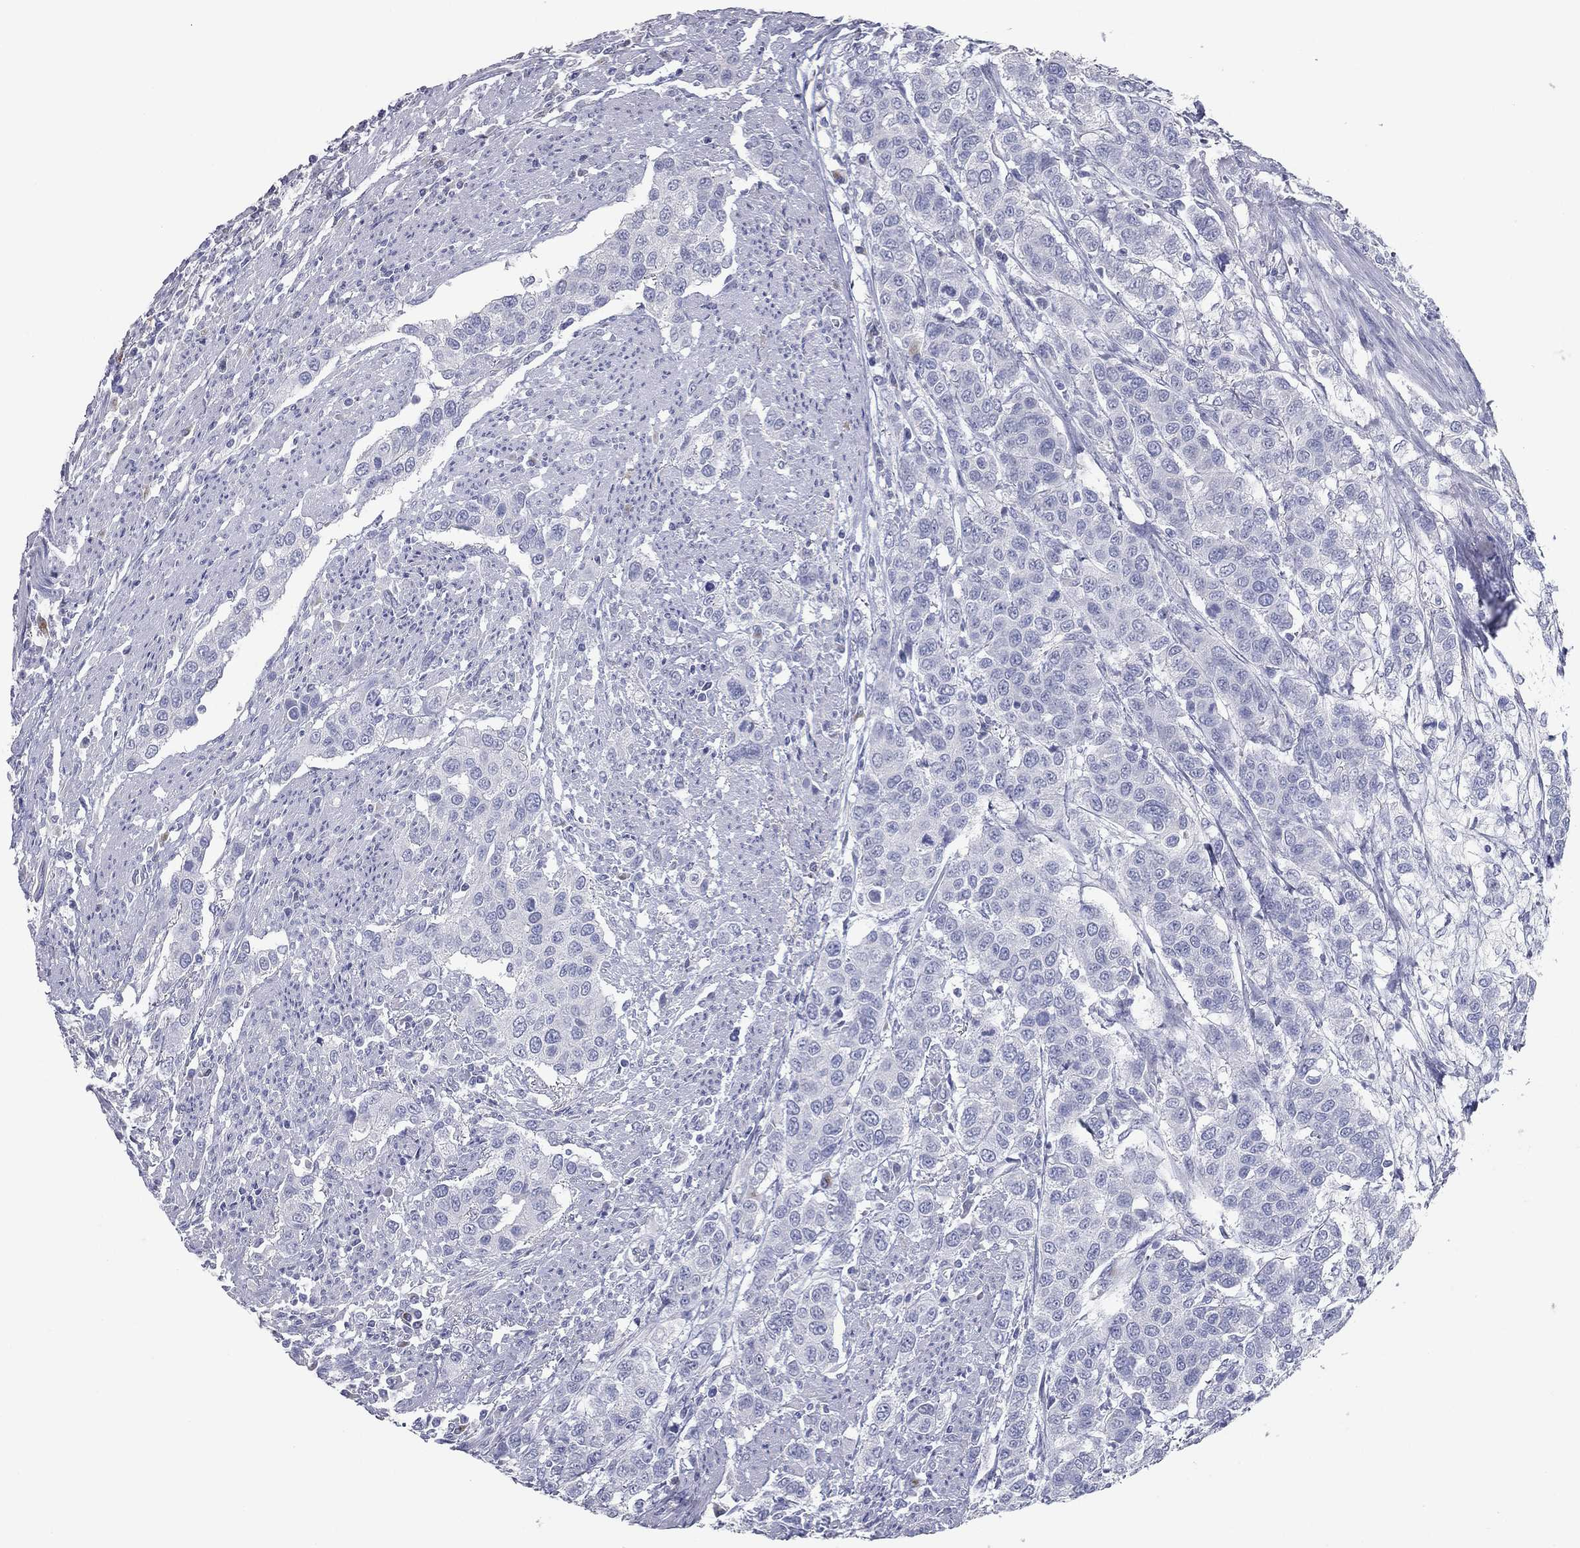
{"staining": {"intensity": "negative", "quantity": "none", "location": "none"}, "tissue": "urothelial cancer", "cell_type": "Tumor cells", "image_type": "cancer", "snomed": [{"axis": "morphology", "description": "Urothelial carcinoma, High grade"}, {"axis": "topography", "description": "Urinary bladder"}], "caption": "The micrograph displays no staining of tumor cells in urothelial cancer.", "gene": "TAC1", "patient": {"sex": "female", "age": 58}}